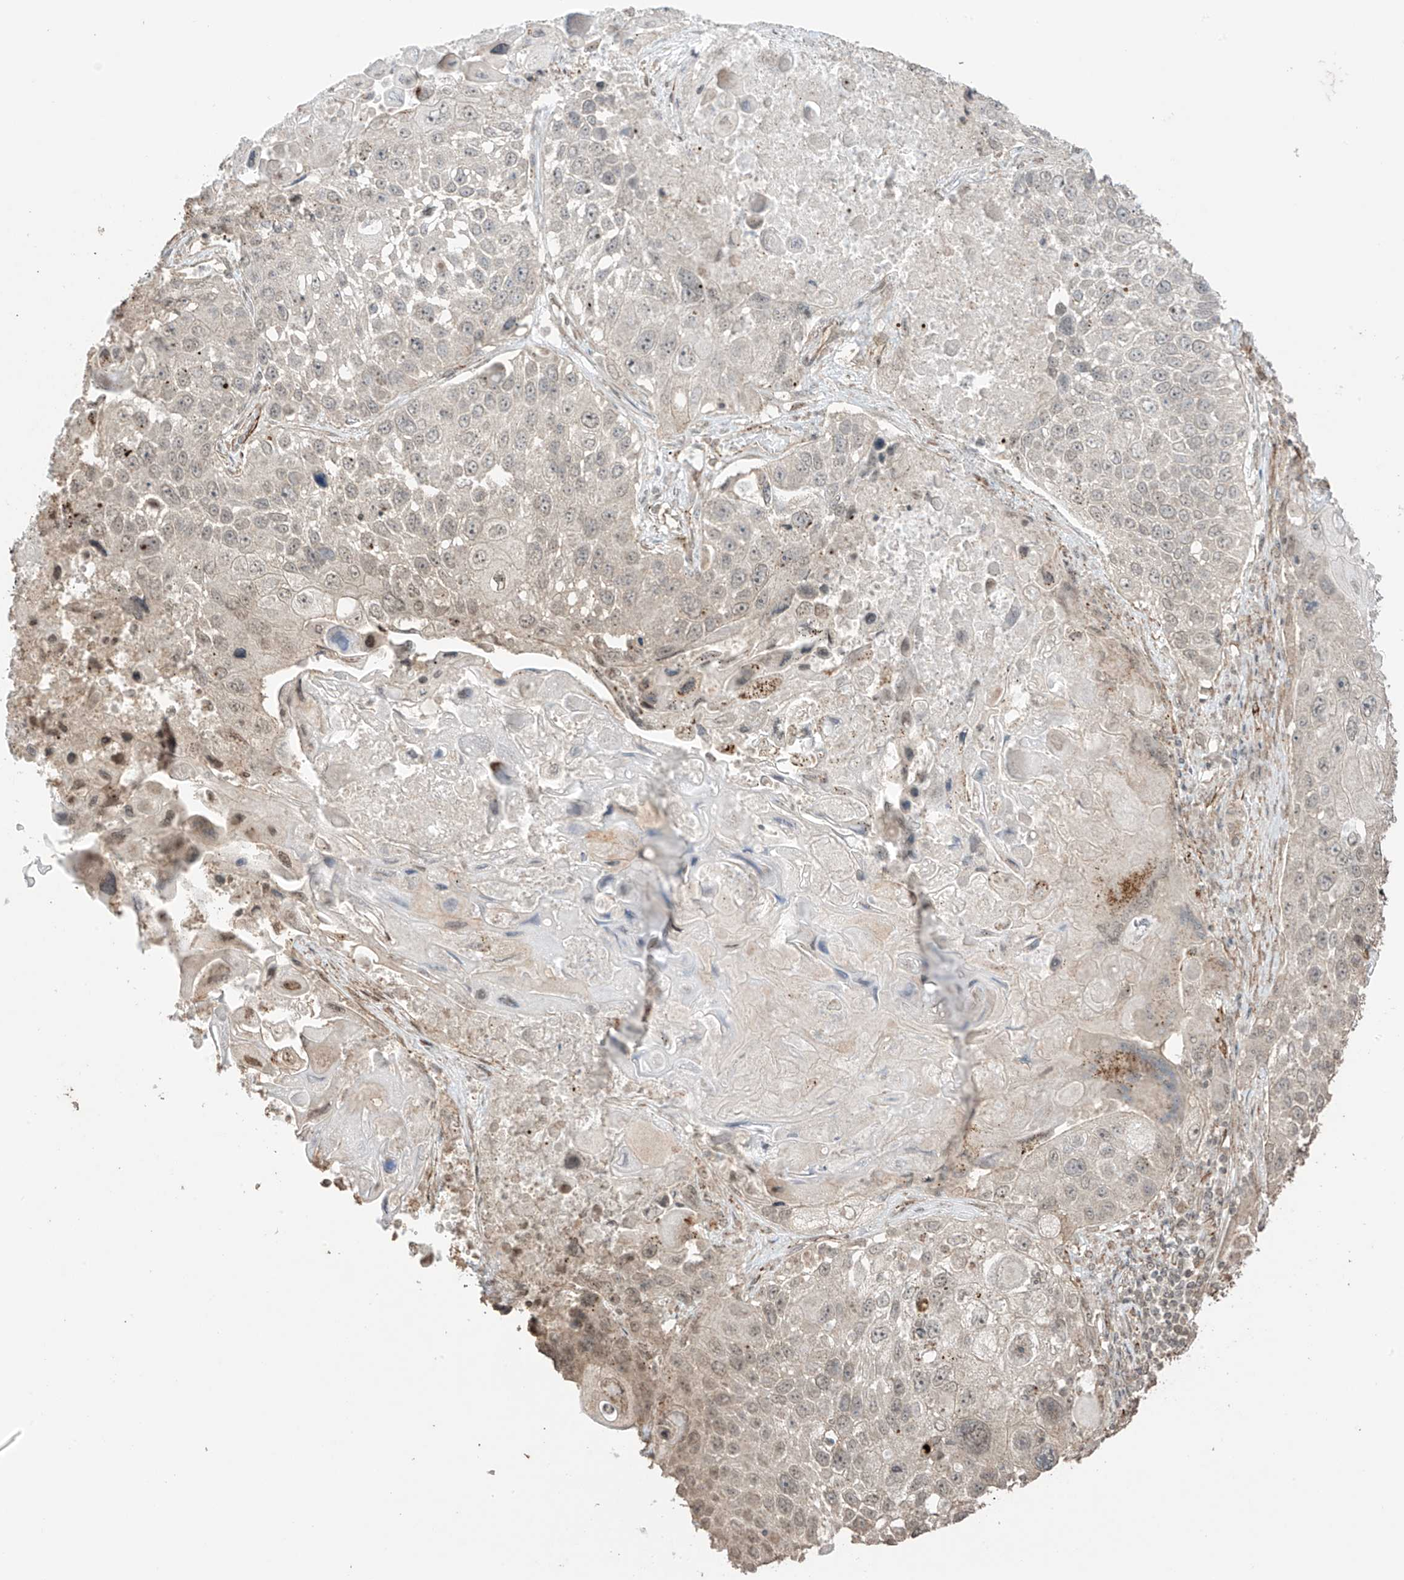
{"staining": {"intensity": "weak", "quantity": "<25%", "location": "nuclear"}, "tissue": "lung cancer", "cell_type": "Tumor cells", "image_type": "cancer", "snomed": [{"axis": "morphology", "description": "Squamous cell carcinoma, NOS"}, {"axis": "topography", "description": "Lung"}], "caption": "Immunohistochemical staining of human lung cancer (squamous cell carcinoma) shows no significant staining in tumor cells. Nuclei are stained in blue.", "gene": "TTLL5", "patient": {"sex": "male", "age": 61}}